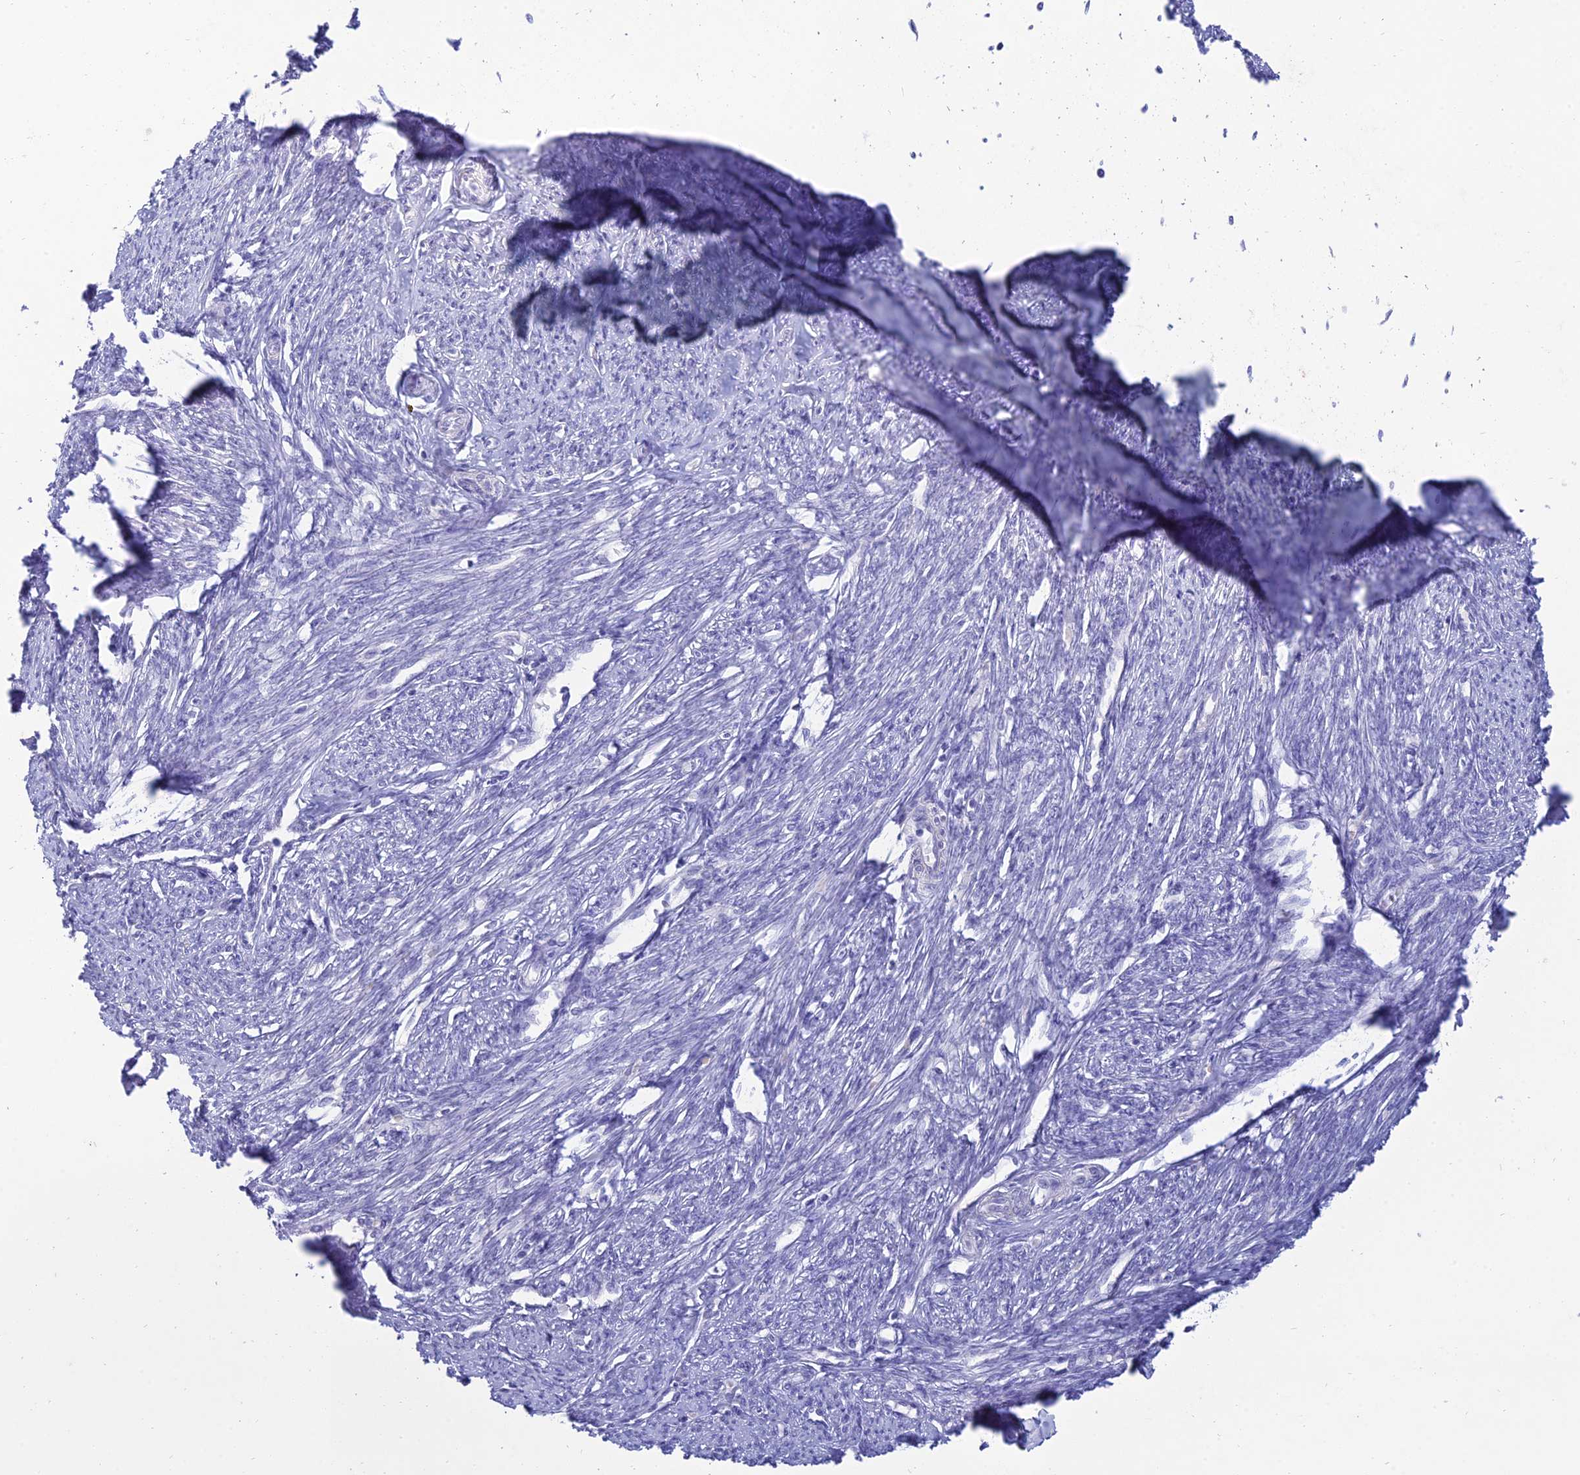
{"staining": {"intensity": "negative", "quantity": "none", "location": "none"}, "tissue": "smooth muscle", "cell_type": "Smooth muscle cells", "image_type": "normal", "snomed": [{"axis": "morphology", "description": "Normal tissue, NOS"}, {"axis": "topography", "description": "Smooth muscle"}, {"axis": "topography", "description": "Uterus"}], "caption": "A high-resolution image shows immunohistochemistry staining of unremarkable smooth muscle, which exhibits no significant staining in smooth muscle cells. The staining is performed using DAB (3,3'-diaminobenzidine) brown chromogen with nuclei counter-stained in using hematoxylin.", "gene": "MAL2", "patient": {"sex": "female", "age": 59}}